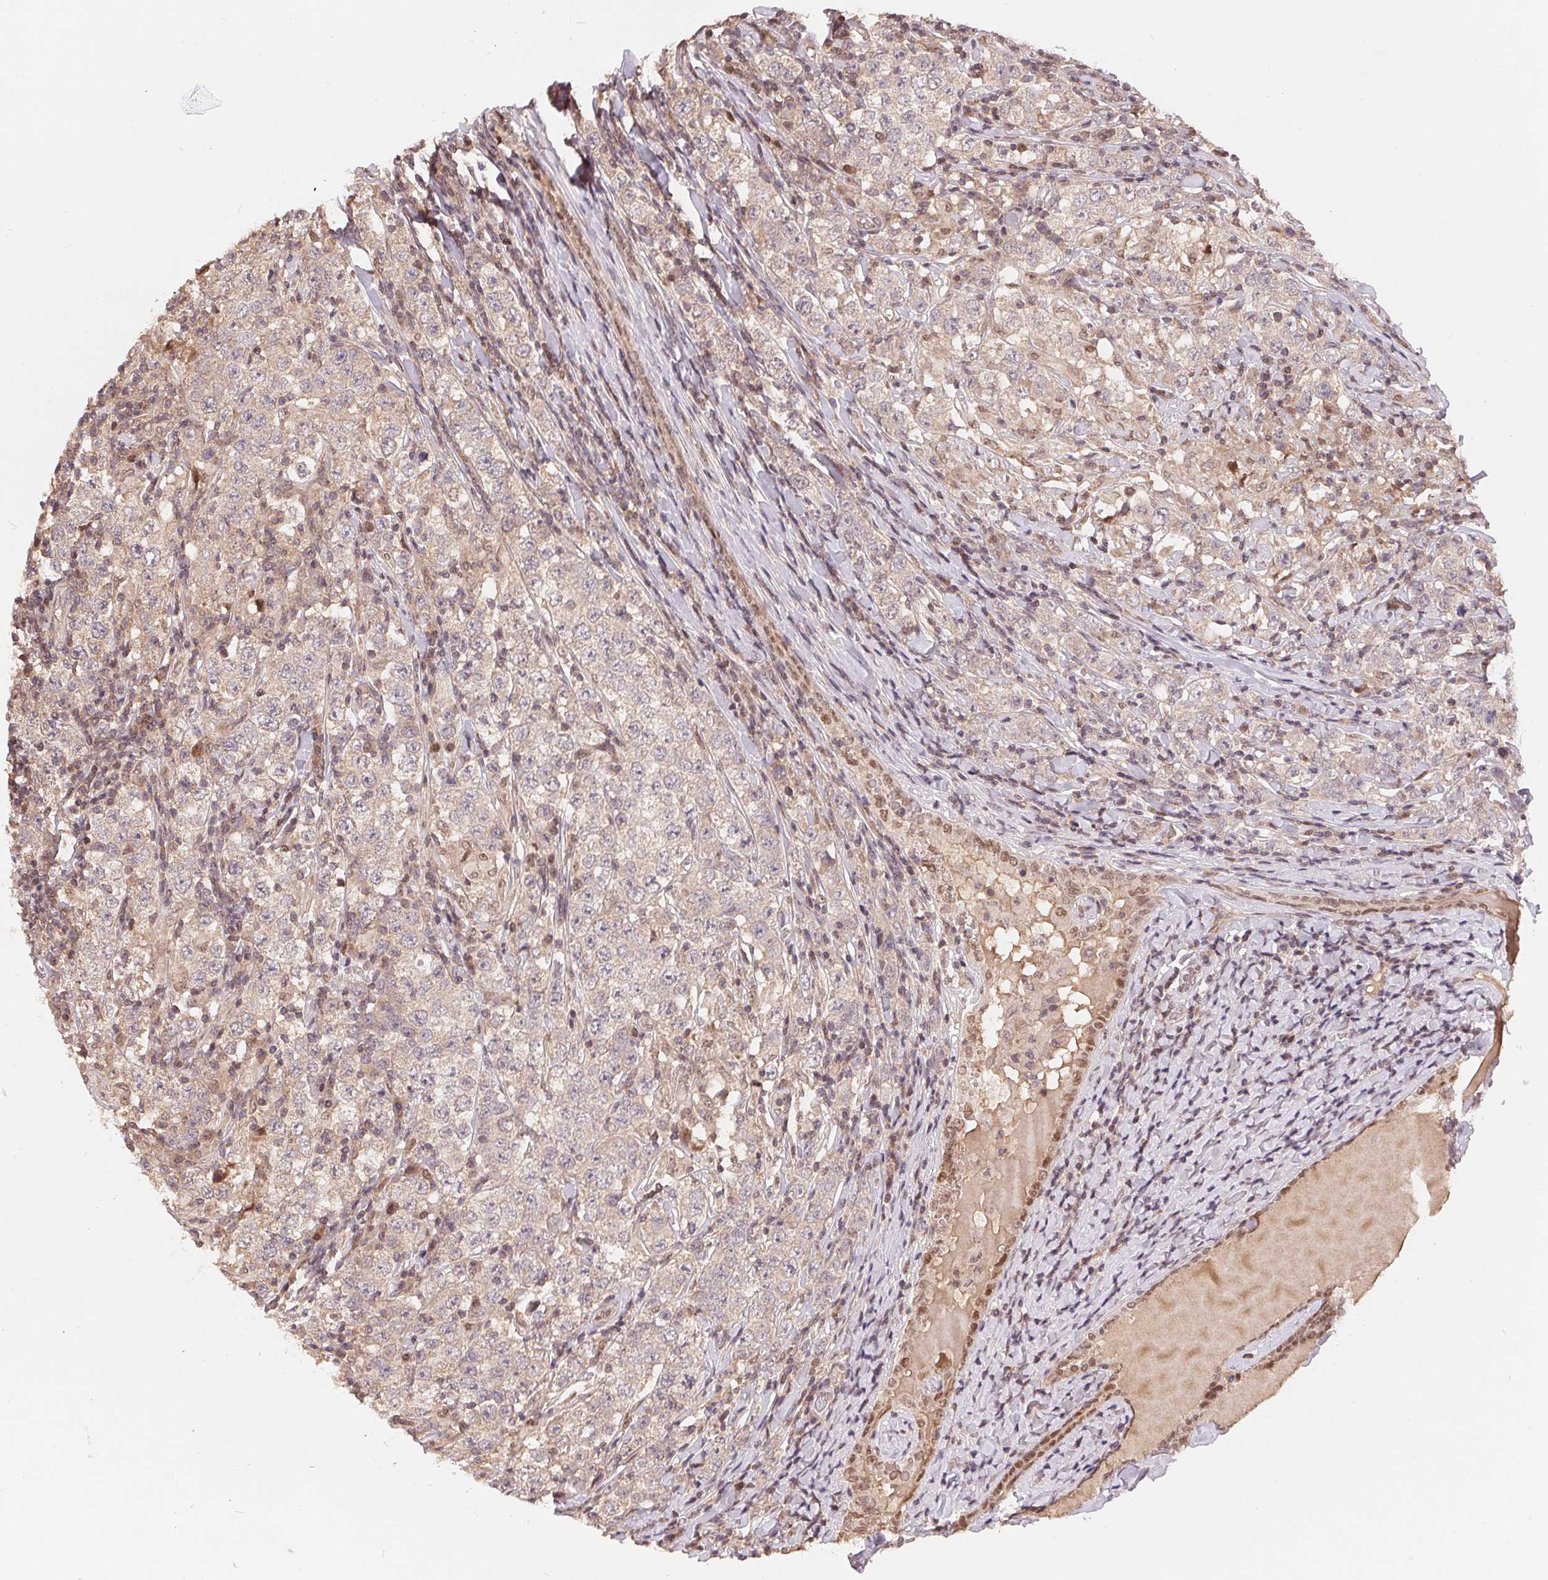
{"staining": {"intensity": "negative", "quantity": "none", "location": "none"}, "tissue": "testis cancer", "cell_type": "Tumor cells", "image_type": "cancer", "snomed": [{"axis": "morphology", "description": "Seminoma, NOS"}, {"axis": "morphology", "description": "Carcinoma, Embryonal, NOS"}, {"axis": "topography", "description": "Testis"}], "caption": "High magnification brightfield microscopy of testis seminoma stained with DAB (3,3'-diaminobenzidine) (brown) and counterstained with hematoxylin (blue): tumor cells show no significant expression.", "gene": "HMGN3", "patient": {"sex": "male", "age": 41}}